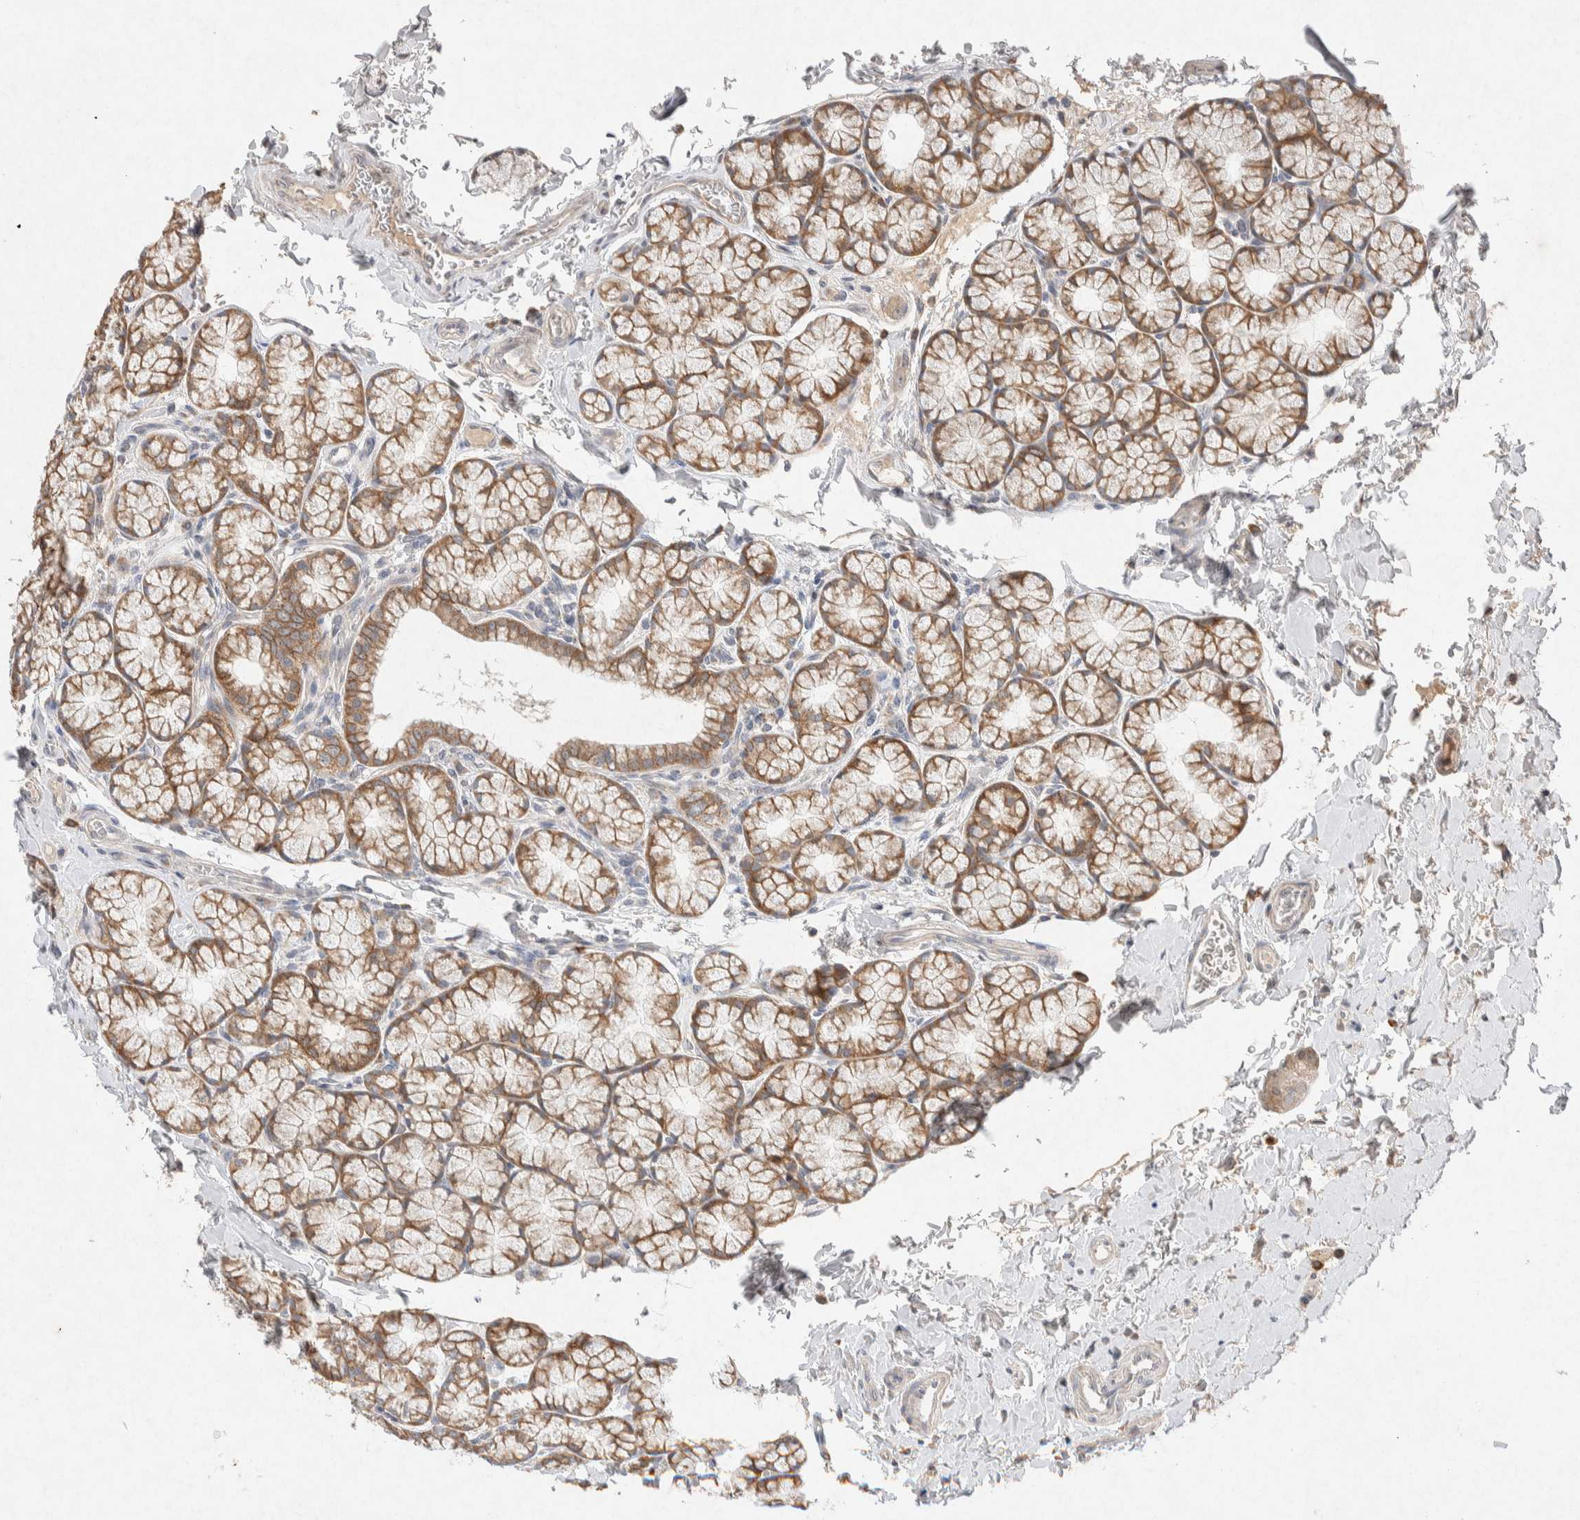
{"staining": {"intensity": "moderate", "quantity": ">75%", "location": "cytoplasmic/membranous"}, "tissue": "duodenum", "cell_type": "Glandular cells", "image_type": "normal", "snomed": [{"axis": "morphology", "description": "Normal tissue, NOS"}, {"axis": "topography", "description": "Duodenum"}], "caption": "IHC of benign human duodenum demonstrates medium levels of moderate cytoplasmic/membranous expression in about >75% of glandular cells.", "gene": "CMTM4", "patient": {"sex": "male", "age": 50}}